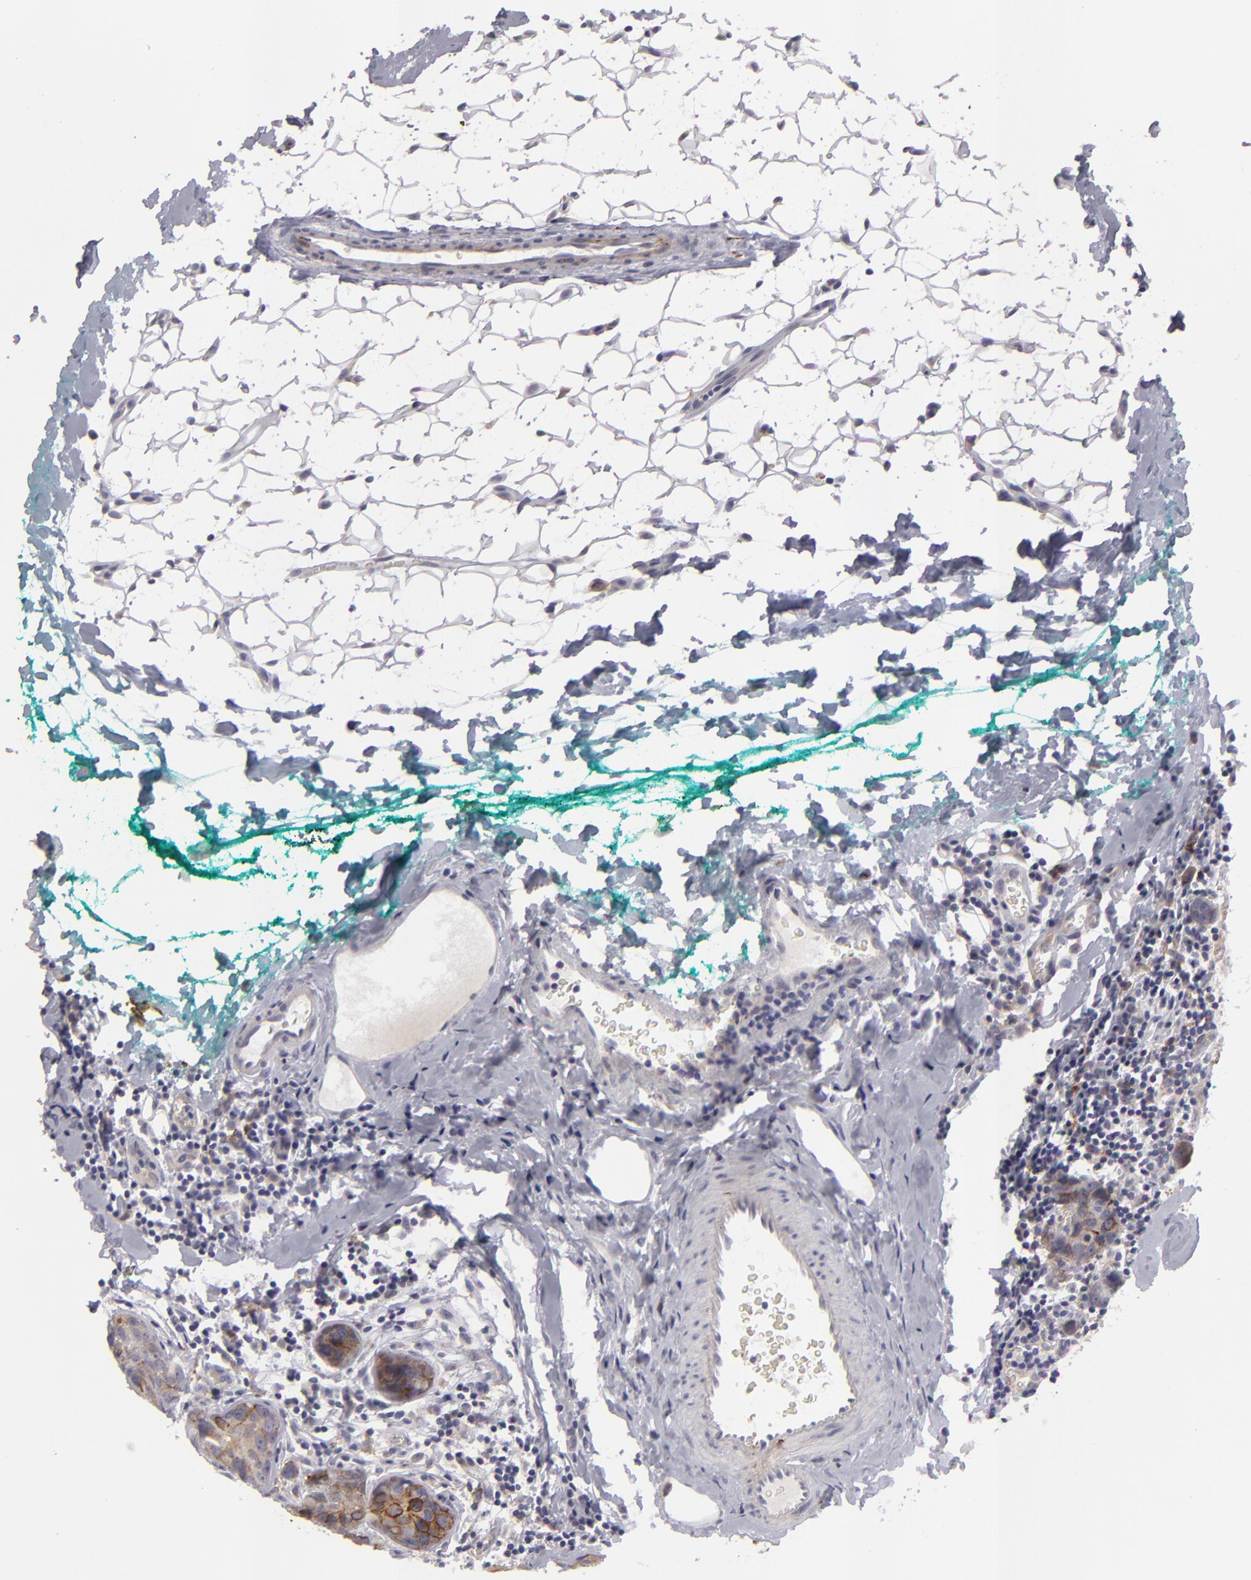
{"staining": {"intensity": "moderate", "quantity": "<25%", "location": "cytoplasmic/membranous"}, "tissue": "breast cancer", "cell_type": "Tumor cells", "image_type": "cancer", "snomed": [{"axis": "morphology", "description": "Duct carcinoma"}, {"axis": "topography", "description": "Breast"}], "caption": "Immunohistochemistry (IHC) of invasive ductal carcinoma (breast) exhibits low levels of moderate cytoplasmic/membranous staining in approximately <25% of tumor cells.", "gene": "ALCAM", "patient": {"sex": "female", "age": 24}}